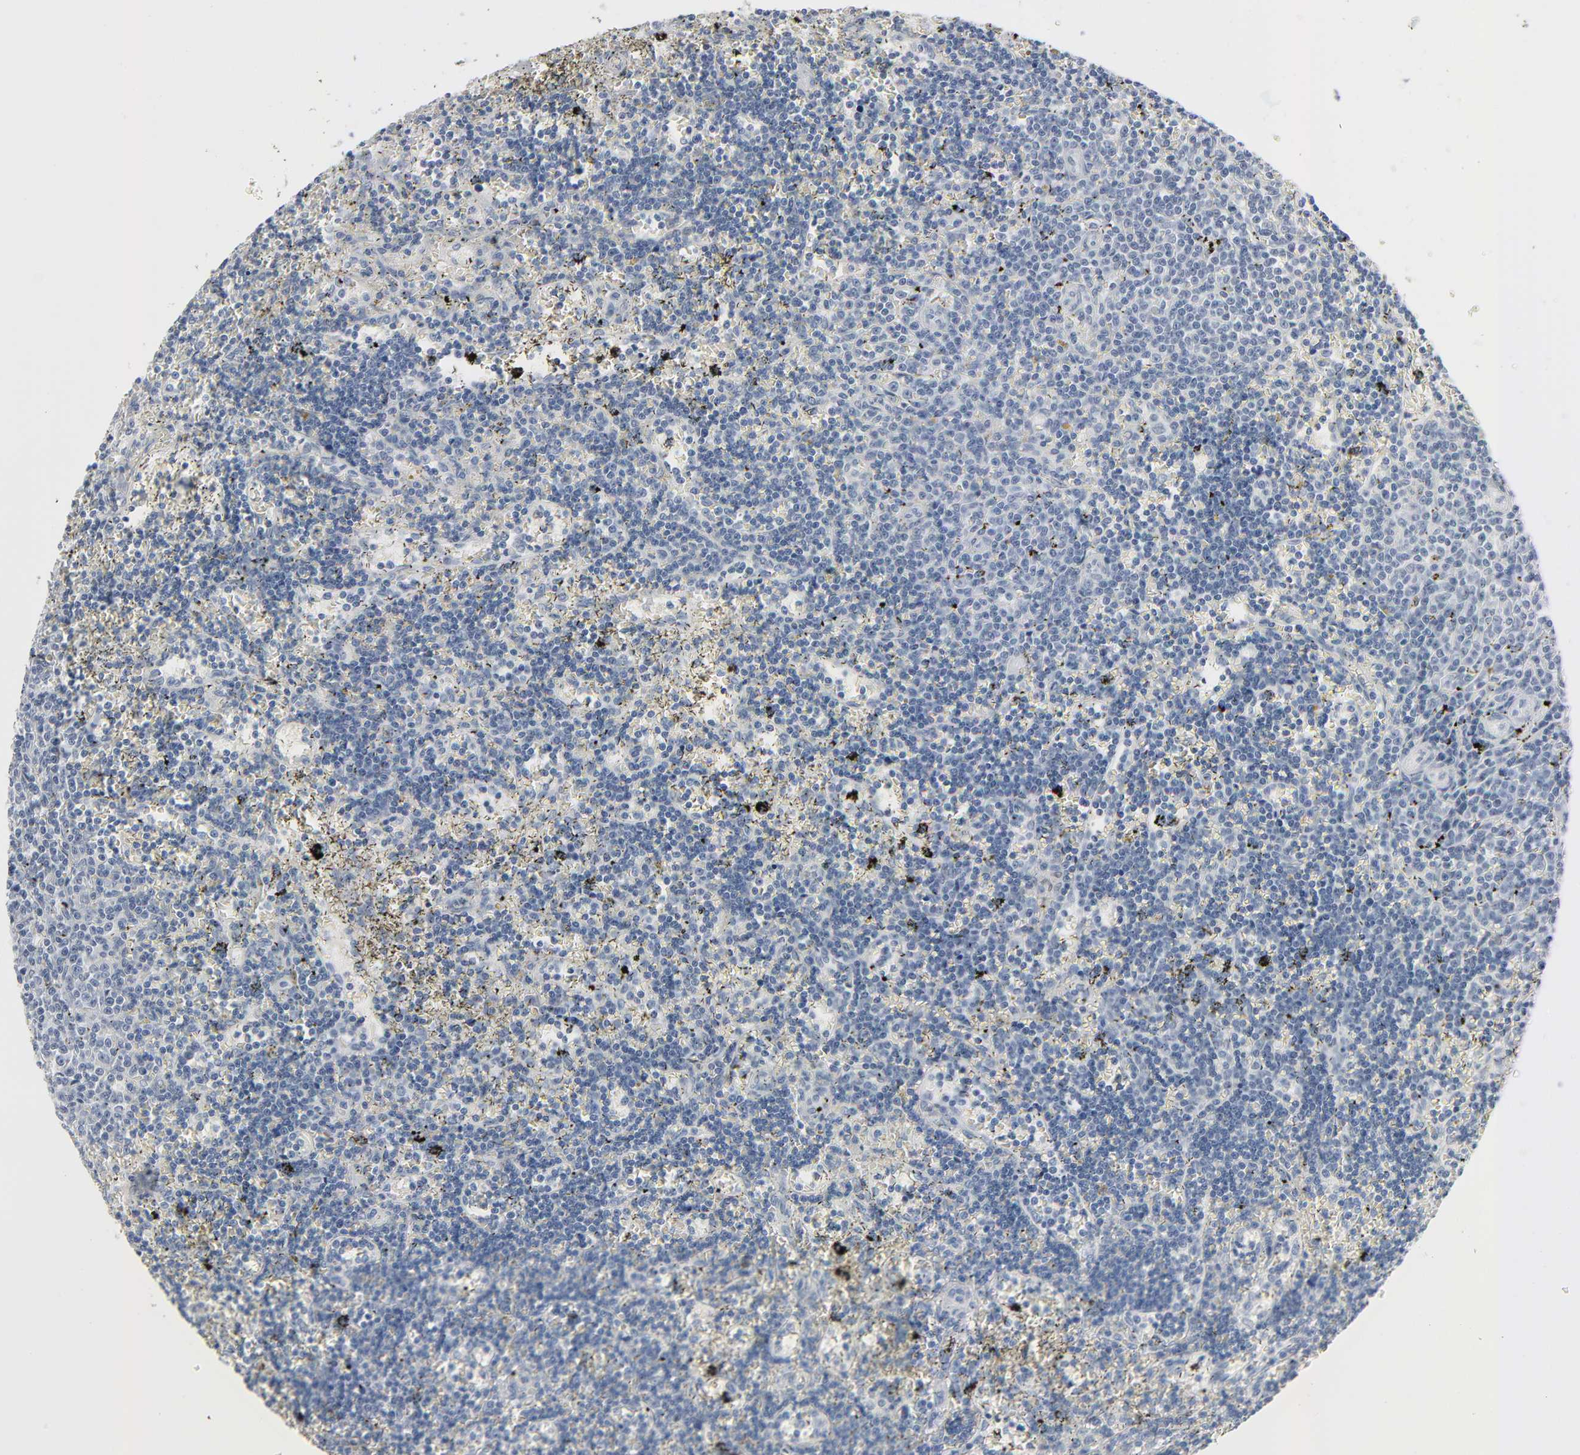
{"staining": {"intensity": "negative", "quantity": "none", "location": "none"}, "tissue": "lymphoma", "cell_type": "Tumor cells", "image_type": "cancer", "snomed": [{"axis": "morphology", "description": "Malignant lymphoma, non-Hodgkin's type, Low grade"}, {"axis": "topography", "description": "Spleen"}], "caption": "Tumor cells show no significant staining in lymphoma.", "gene": "MITF", "patient": {"sex": "male", "age": 60}}